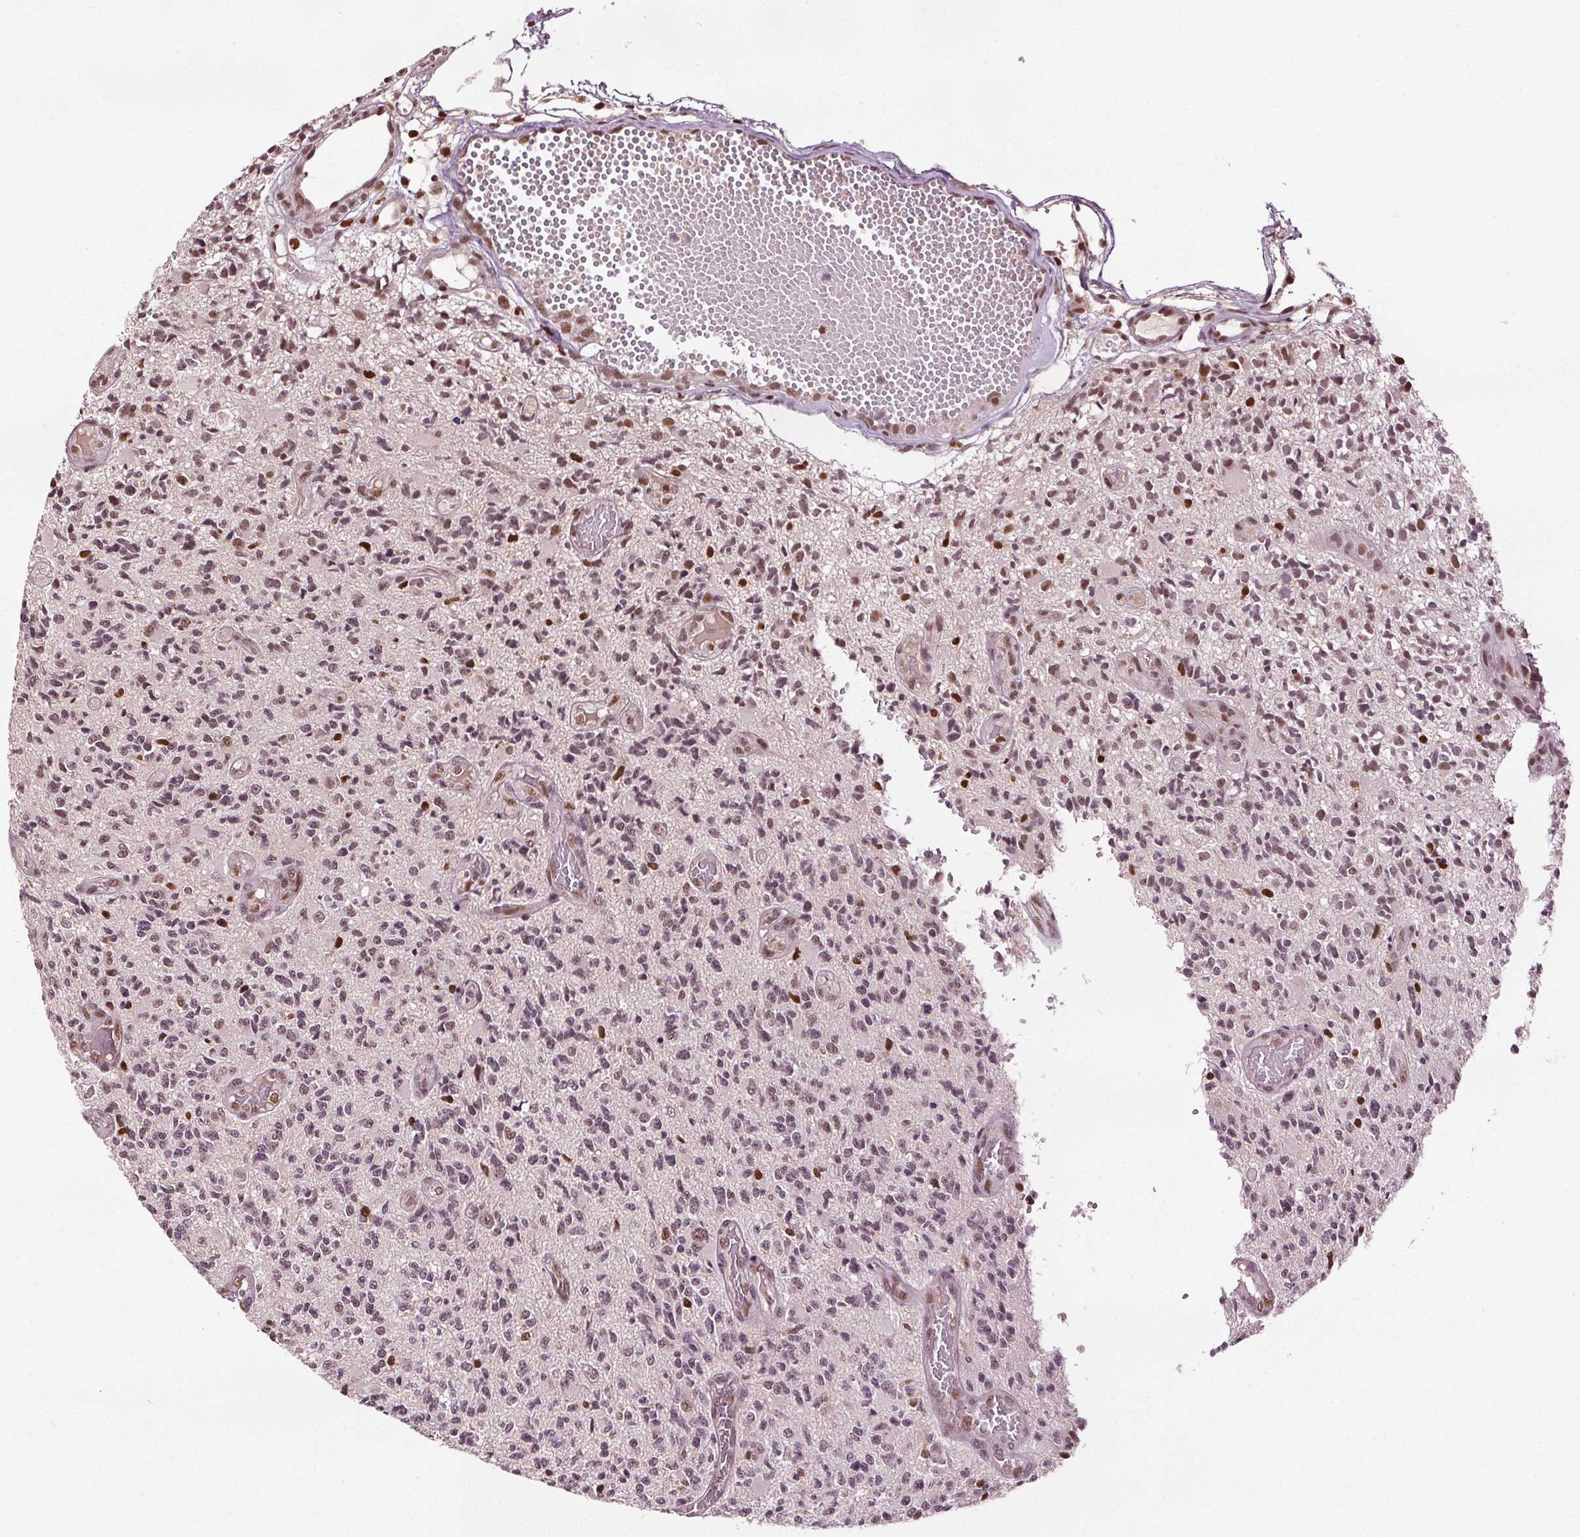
{"staining": {"intensity": "weak", "quantity": "<25%", "location": "nuclear"}, "tissue": "glioma", "cell_type": "Tumor cells", "image_type": "cancer", "snomed": [{"axis": "morphology", "description": "Glioma, malignant, High grade"}, {"axis": "topography", "description": "Brain"}], "caption": "This is a photomicrograph of IHC staining of glioma, which shows no positivity in tumor cells.", "gene": "DDX11", "patient": {"sex": "female", "age": 63}}